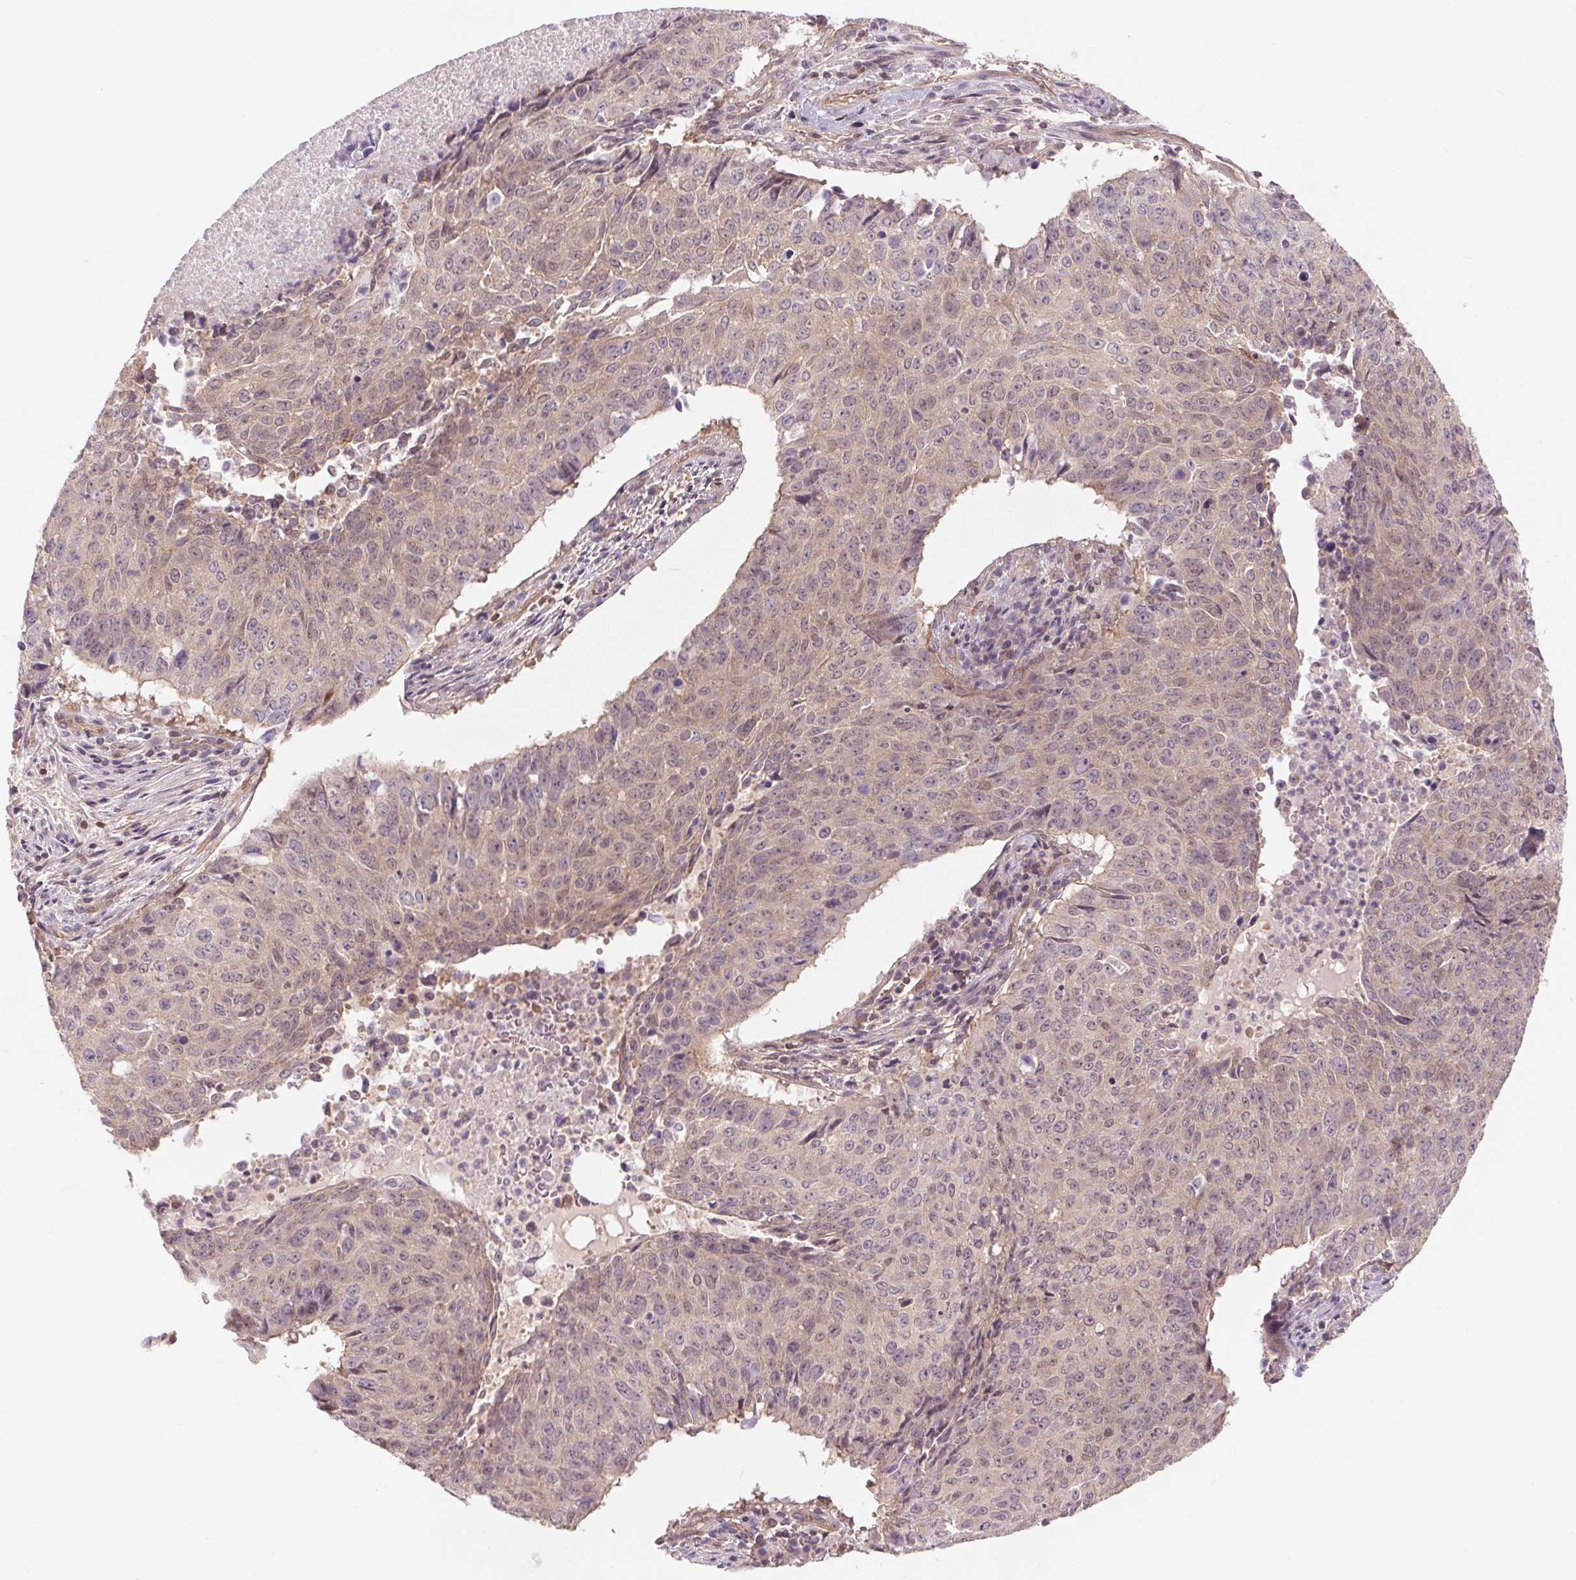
{"staining": {"intensity": "weak", "quantity": "<25%", "location": "cytoplasmic/membranous"}, "tissue": "lung cancer", "cell_type": "Tumor cells", "image_type": "cancer", "snomed": [{"axis": "morphology", "description": "Normal tissue, NOS"}, {"axis": "morphology", "description": "Squamous cell carcinoma, NOS"}, {"axis": "topography", "description": "Bronchus"}, {"axis": "topography", "description": "Lung"}], "caption": "Immunohistochemistry of human lung squamous cell carcinoma exhibits no staining in tumor cells.", "gene": "SH3RF2", "patient": {"sex": "male", "age": 64}}